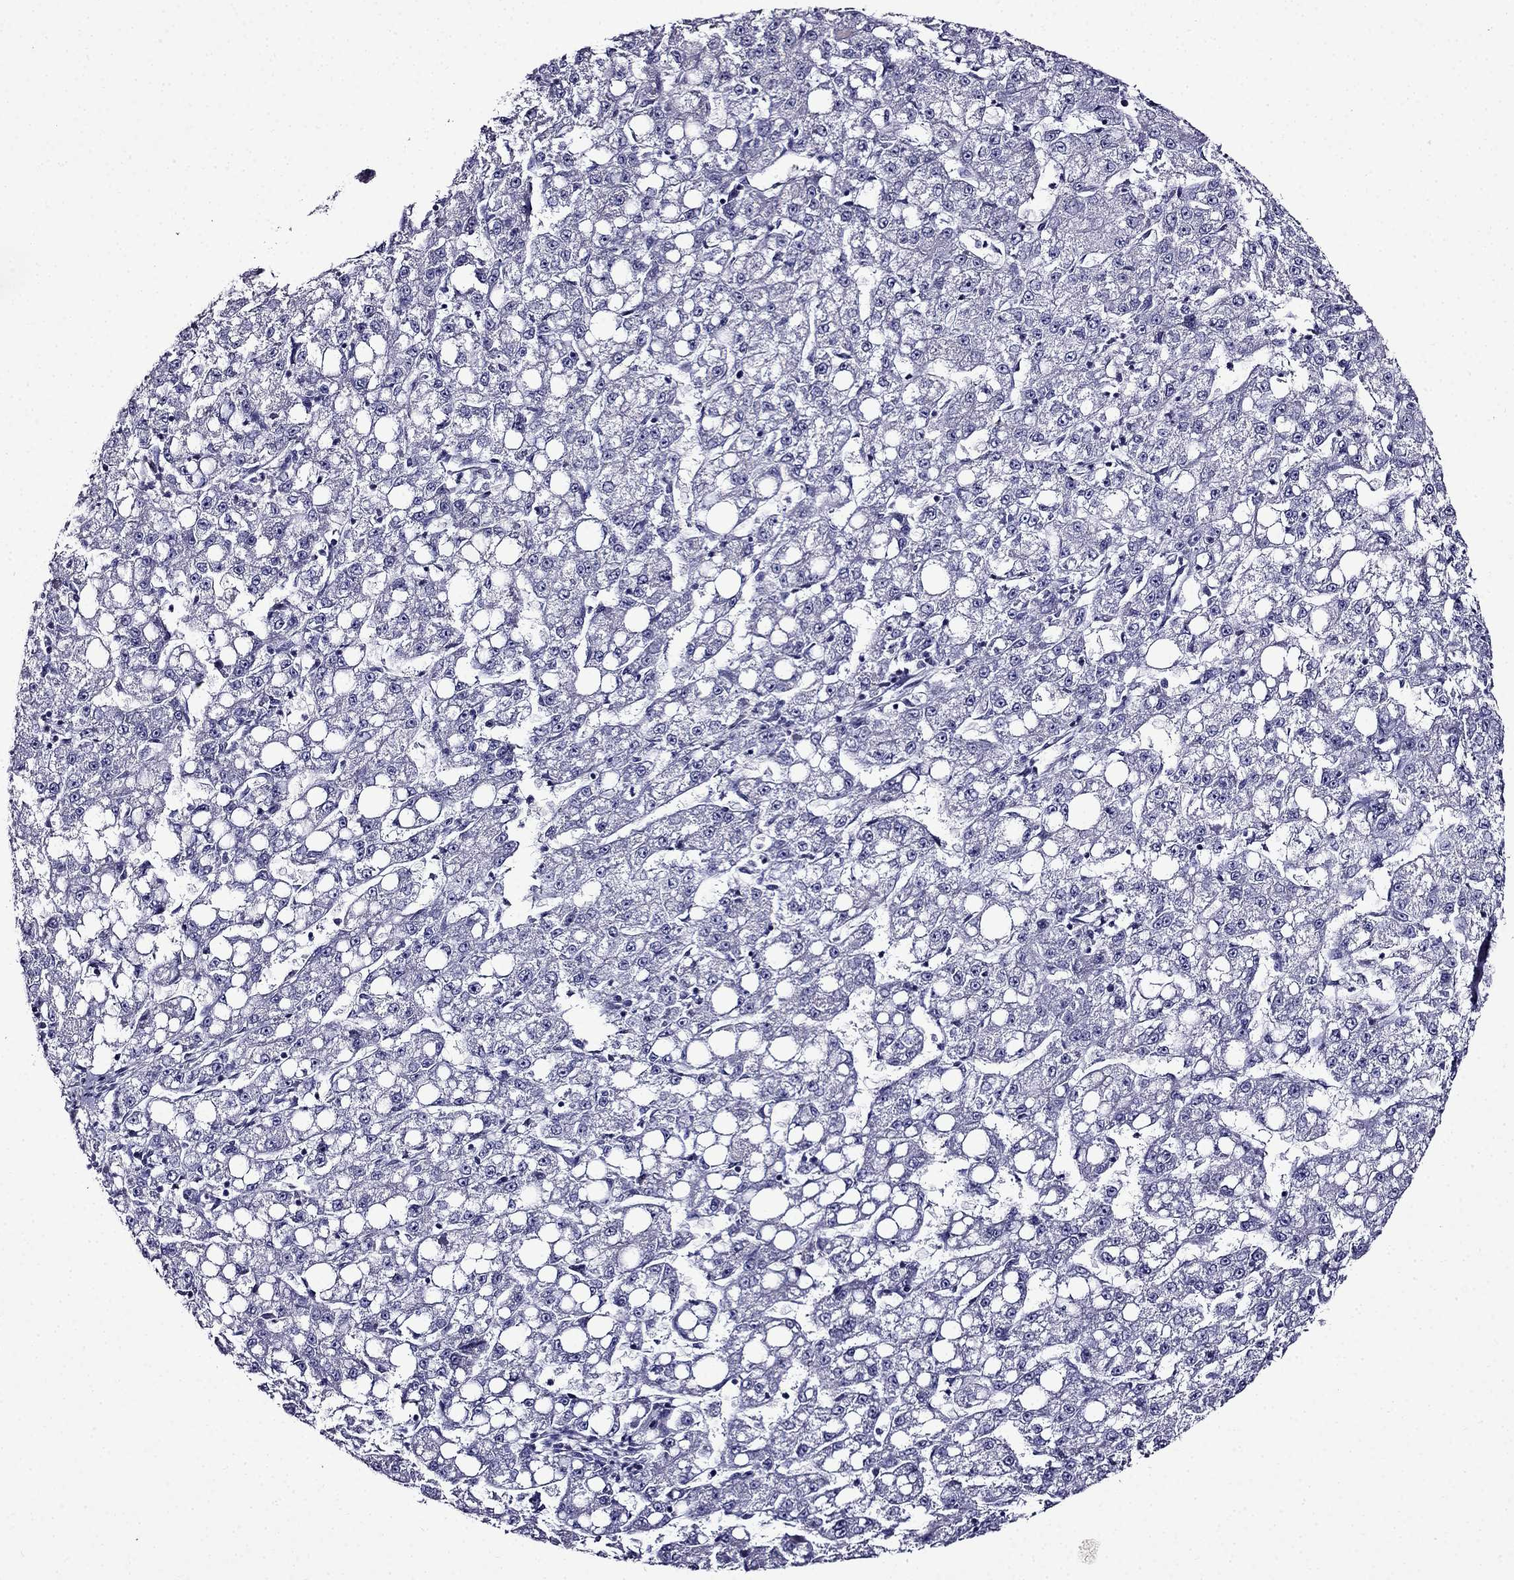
{"staining": {"intensity": "negative", "quantity": "none", "location": "none"}, "tissue": "liver cancer", "cell_type": "Tumor cells", "image_type": "cancer", "snomed": [{"axis": "morphology", "description": "Carcinoma, Hepatocellular, NOS"}, {"axis": "topography", "description": "Liver"}], "caption": "Histopathology image shows no protein positivity in tumor cells of hepatocellular carcinoma (liver) tissue.", "gene": "TMEM266", "patient": {"sex": "female", "age": 65}}